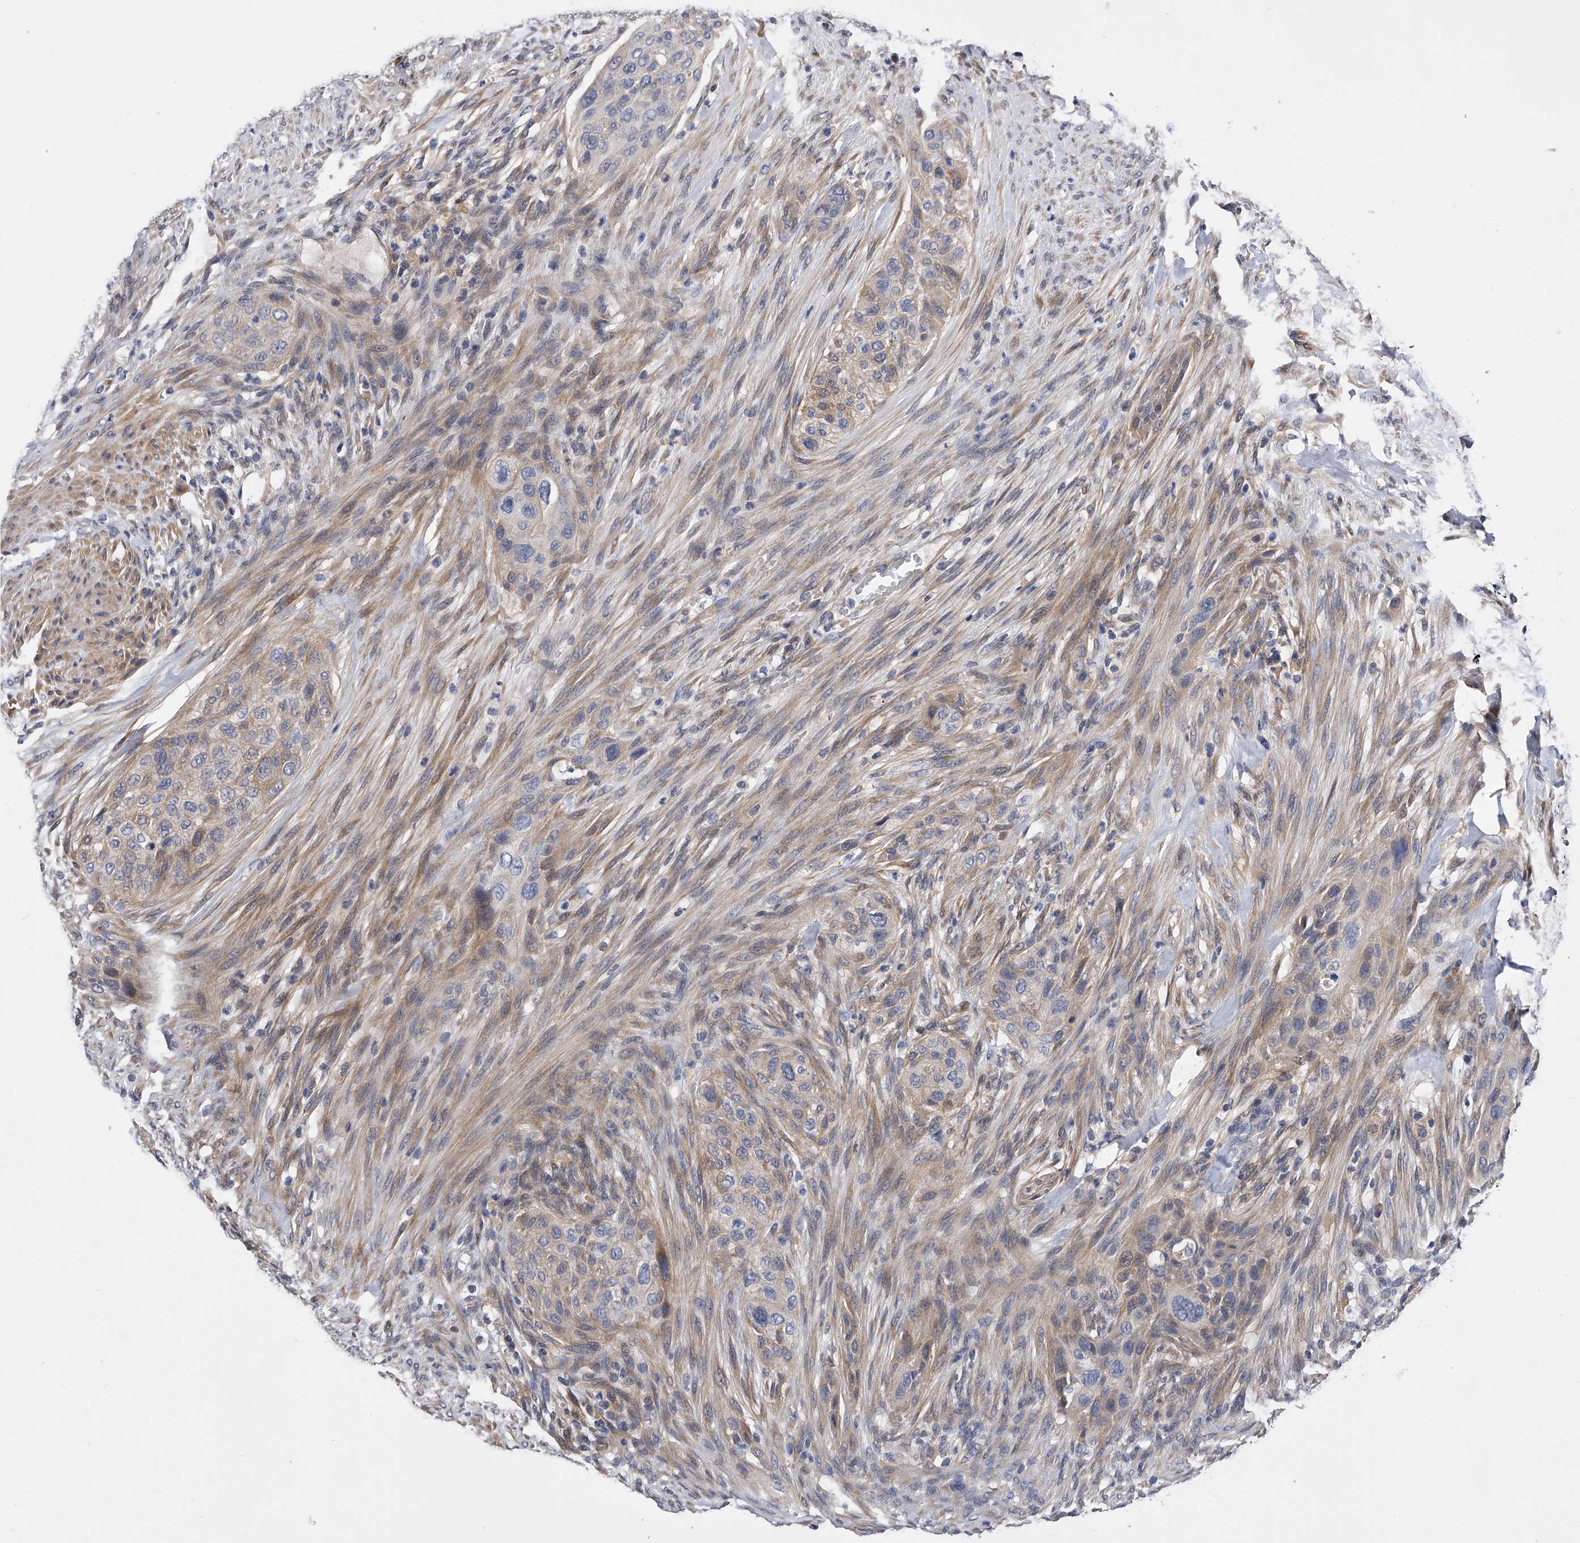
{"staining": {"intensity": "weak", "quantity": "<25%", "location": "cytoplasmic/membranous"}, "tissue": "urothelial cancer", "cell_type": "Tumor cells", "image_type": "cancer", "snomed": [{"axis": "morphology", "description": "Urothelial carcinoma, High grade"}, {"axis": "topography", "description": "Urinary bladder"}], "caption": "Image shows no significant protein staining in tumor cells of urothelial cancer.", "gene": "ARL4C", "patient": {"sex": "male", "age": 35}}